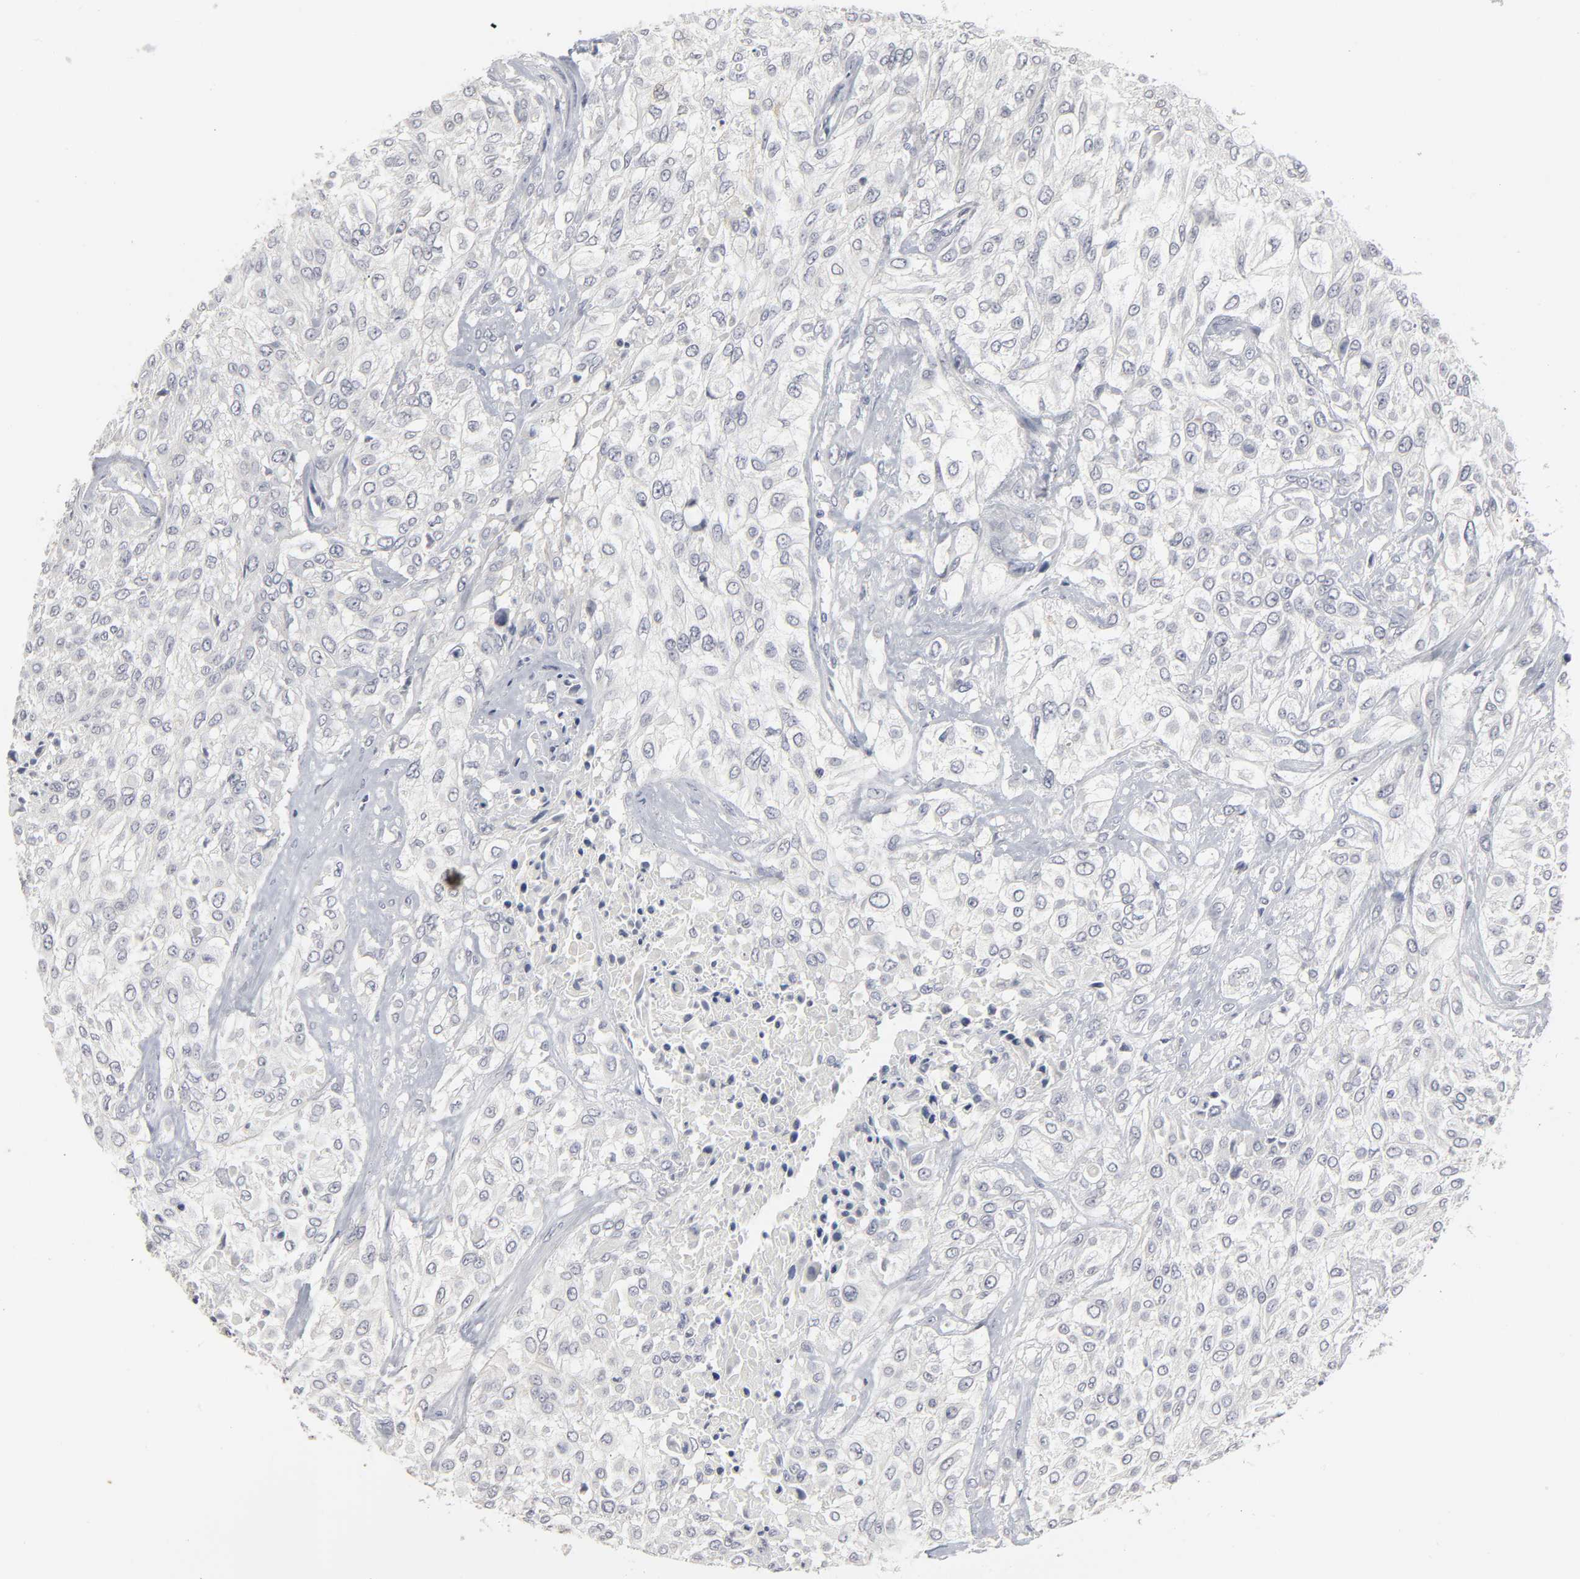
{"staining": {"intensity": "negative", "quantity": "none", "location": "none"}, "tissue": "urothelial cancer", "cell_type": "Tumor cells", "image_type": "cancer", "snomed": [{"axis": "morphology", "description": "Urothelial carcinoma, High grade"}, {"axis": "topography", "description": "Urinary bladder"}], "caption": "Tumor cells show no significant staining in urothelial cancer.", "gene": "TCAP", "patient": {"sex": "male", "age": 57}}